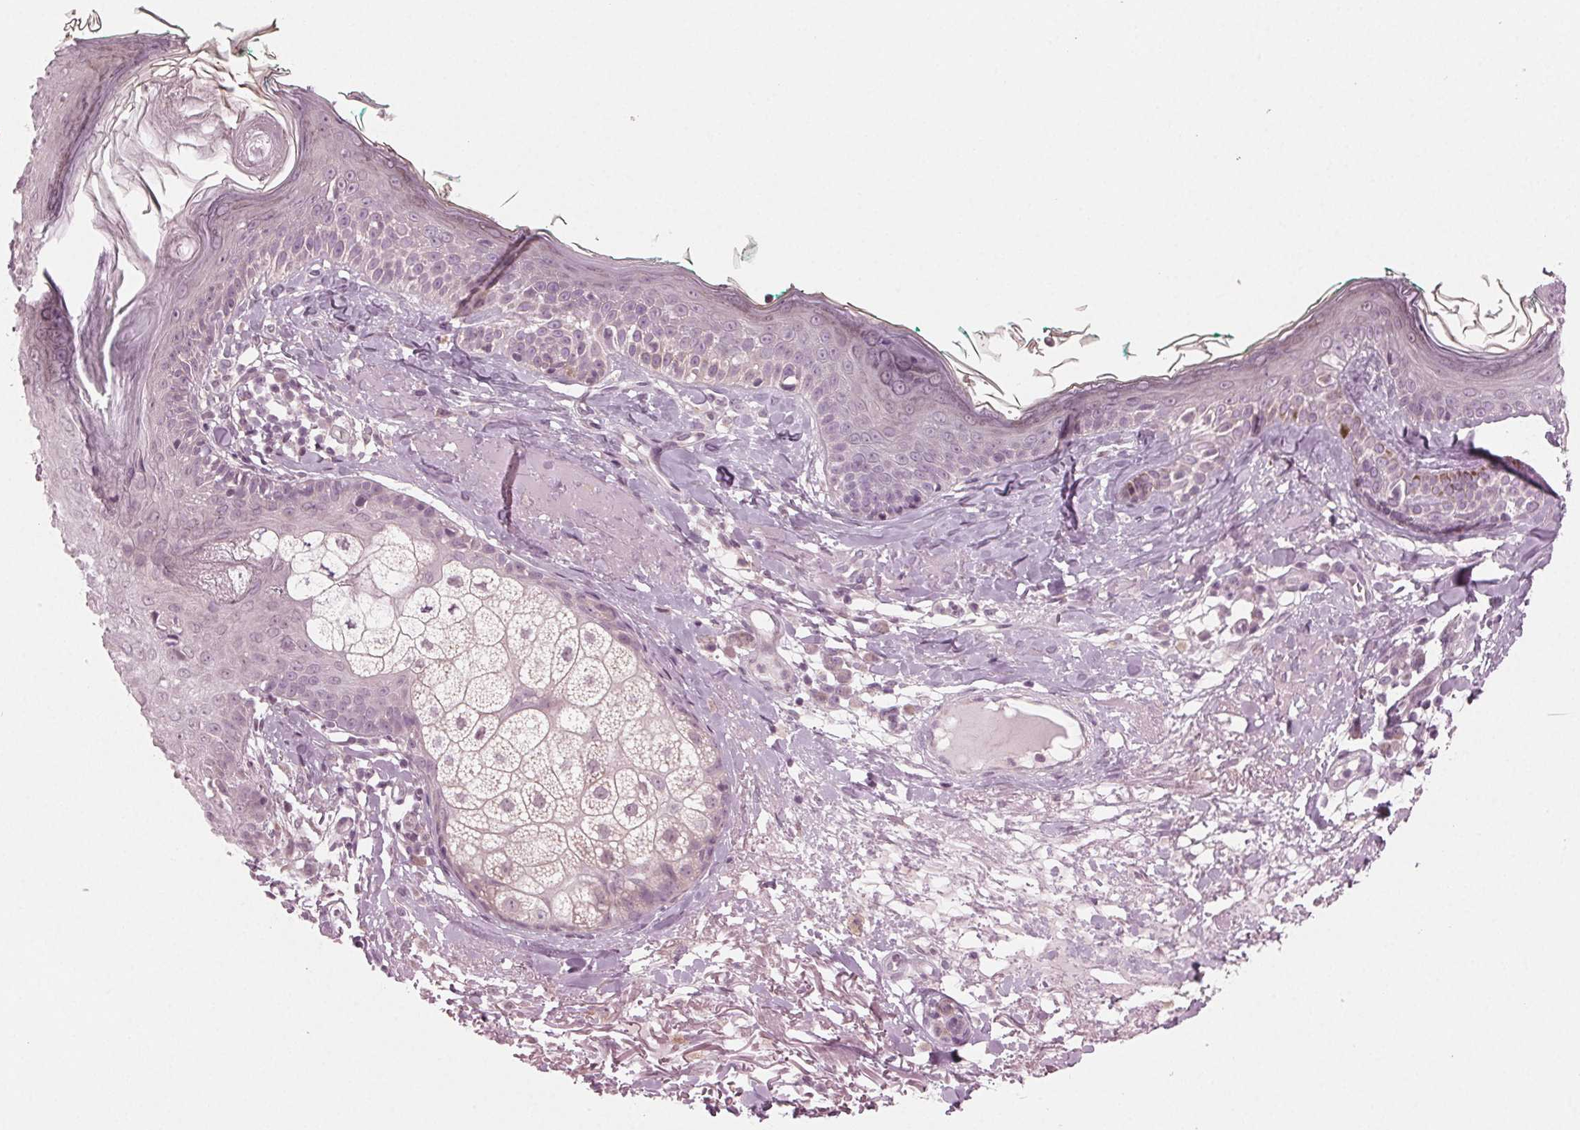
{"staining": {"intensity": "weak", "quantity": "25%-75%", "location": "cytoplasmic/membranous"}, "tissue": "skin", "cell_type": "Fibroblasts", "image_type": "normal", "snomed": [{"axis": "morphology", "description": "Normal tissue, NOS"}, {"axis": "topography", "description": "Skin"}], "caption": "Brown immunohistochemical staining in benign skin shows weak cytoplasmic/membranous positivity in approximately 25%-75% of fibroblasts. The staining was performed using DAB, with brown indicating positive protein expression. Nuclei are stained blue with hematoxylin.", "gene": "PRAP1", "patient": {"sex": "male", "age": 73}}